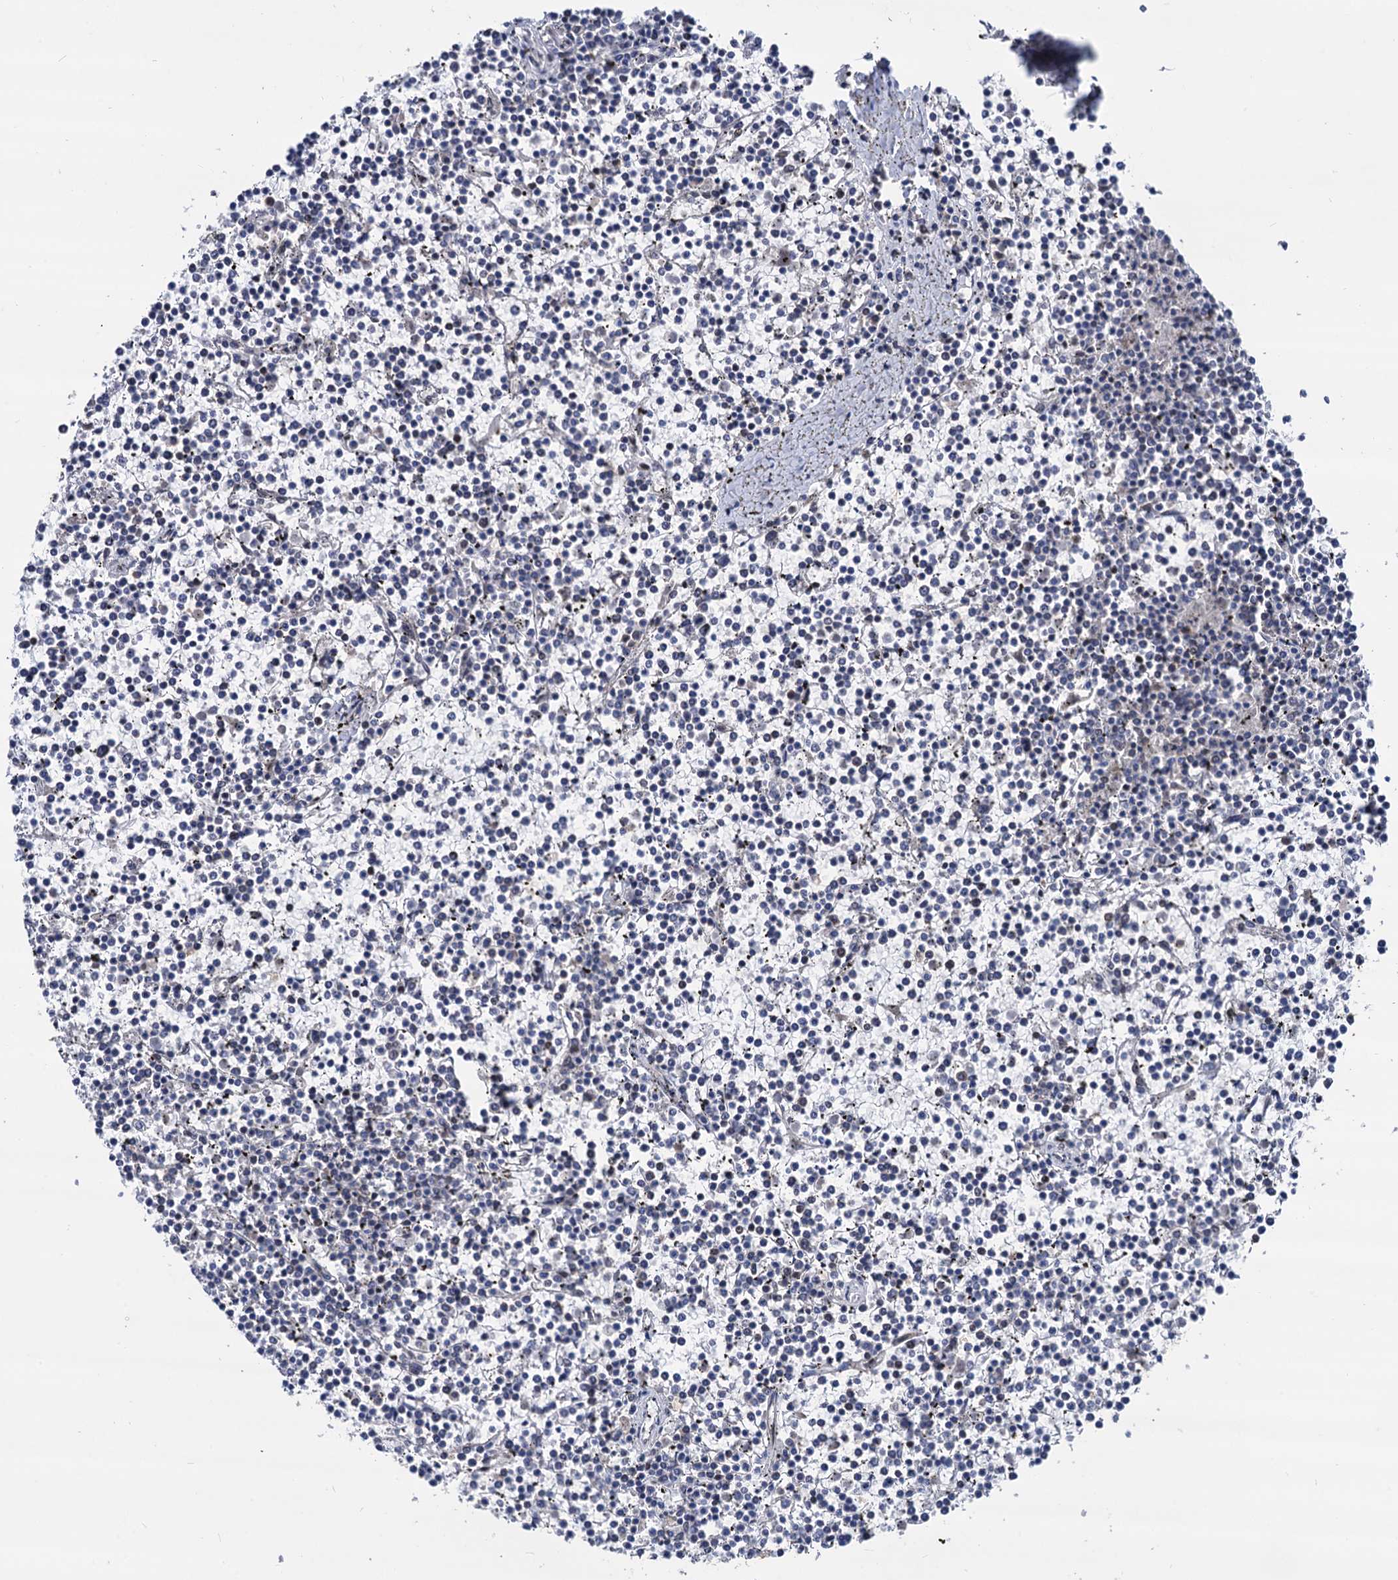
{"staining": {"intensity": "moderate", "quantity": "<25%", "location": "nuclear"}, "tissue": "lymphoma", "cell_type": "Tumor cells", "image_type": "cancer", "snomed": [{"axis": "morphology", "description": "Malignant lymphoma, non-Hodgkin's type, Low grade"}, {"axis": "topography", "description": "Spleen"}], "caption": "Moderate nuclear positivity for a protein is present in approximately <25% of tumor cells of lymphoma using immunohistochemistry (IHC).", "gene": "GALNT11", "patient": {"sex": "female", "age": 19}}